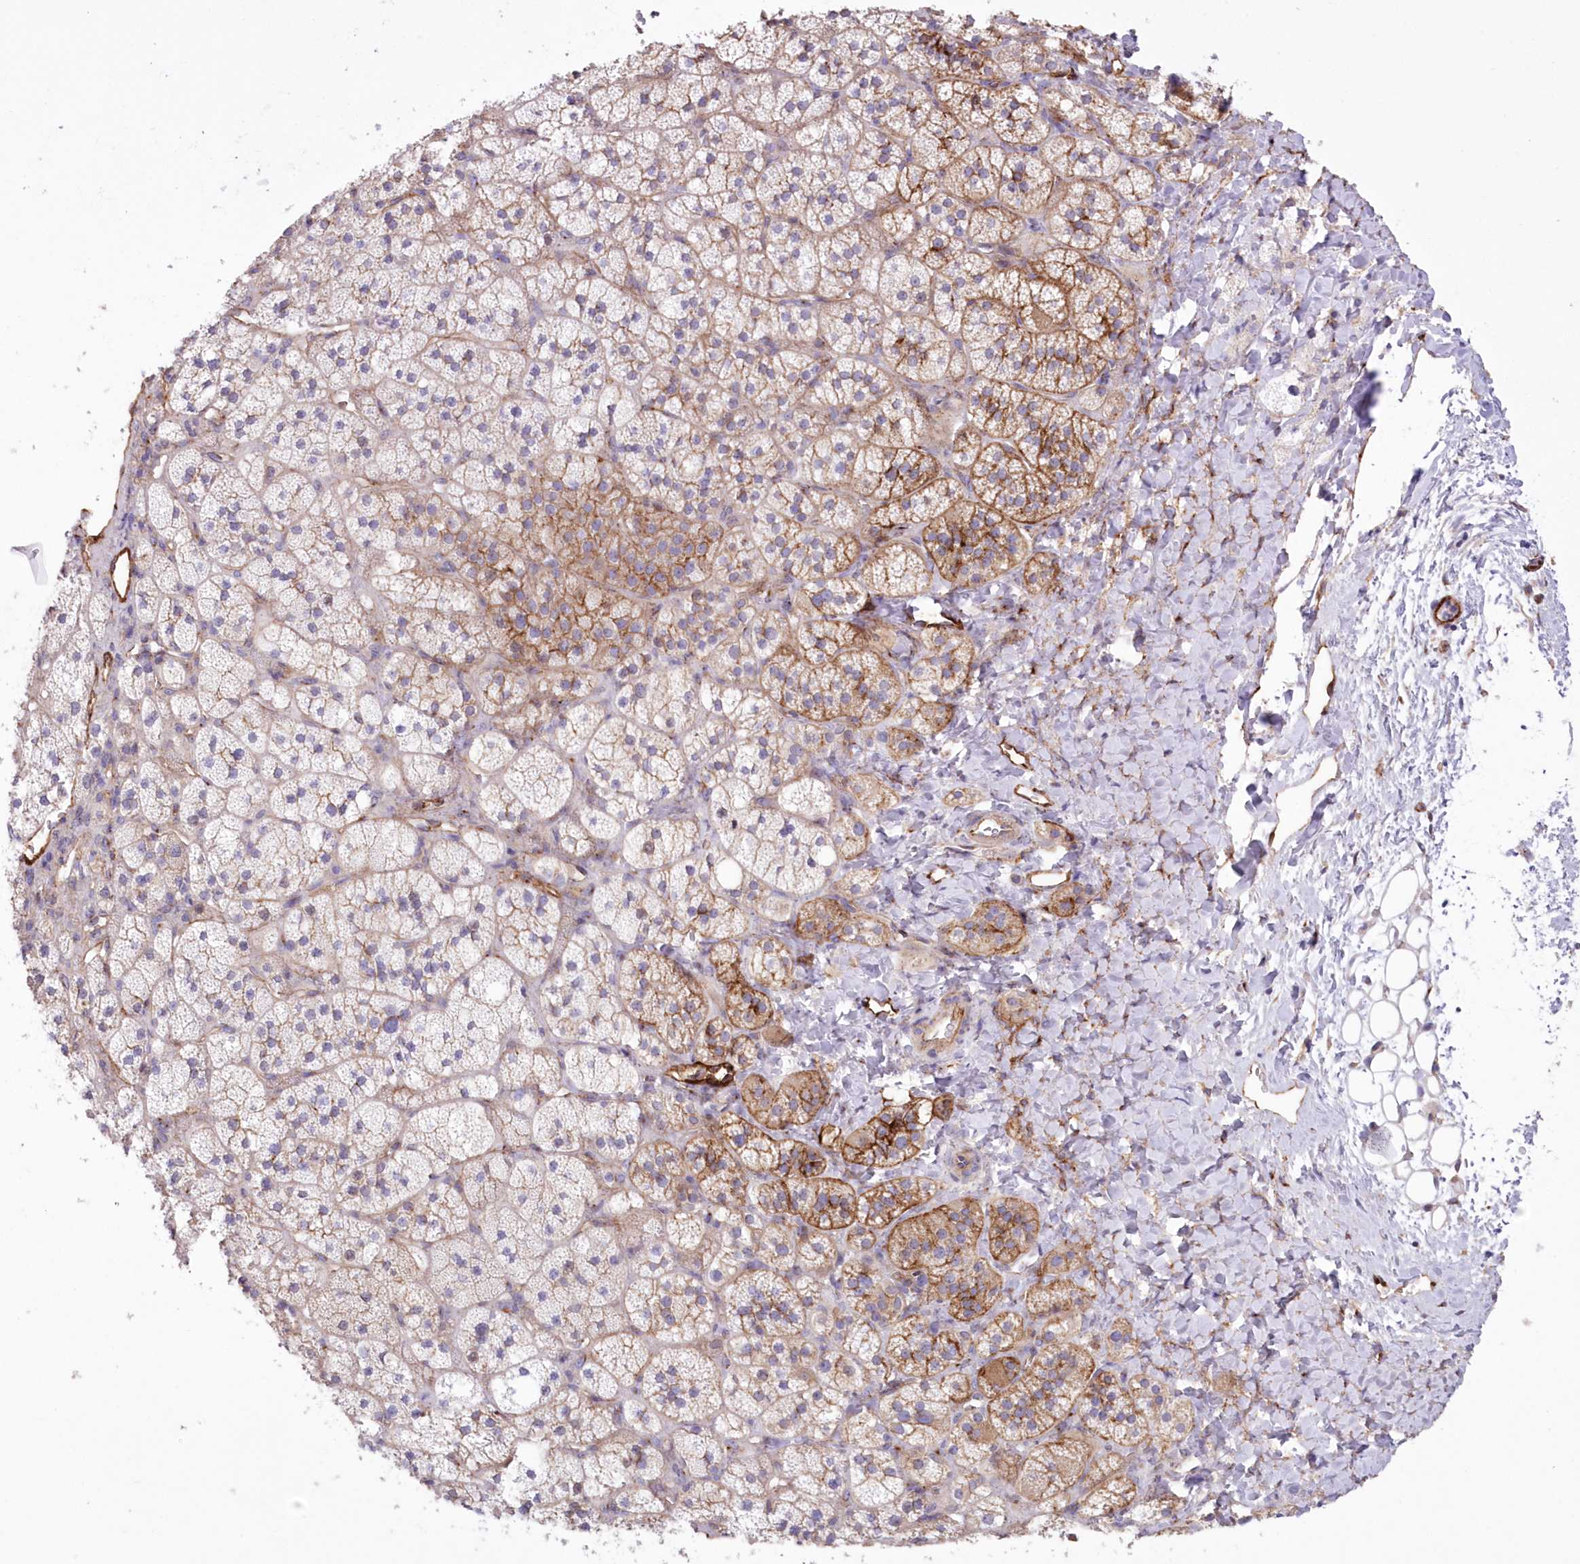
{"staining": {"intensity": "strong", "quantity": "<25%", "location": "cytoplasmic/membranous"}, "tissue": "adrenal gland", "cell_type": "Glandular cells", "image_type": "normal", "snomed": [{"axis": "morphology", "description": "Normal tissue, NOS"}, {"axis": "topography", "description": "Adrenal gland"}], "caption": "Immunohistochemistry (IHC) (DAB) staining of benign human adrenal gland demonstrates strong cytoplasmic/membranous protein expression in about <25% of glandular cells.", "gene": "RAB11FIP5", "patient": {"sex": "male", "age": 61}}